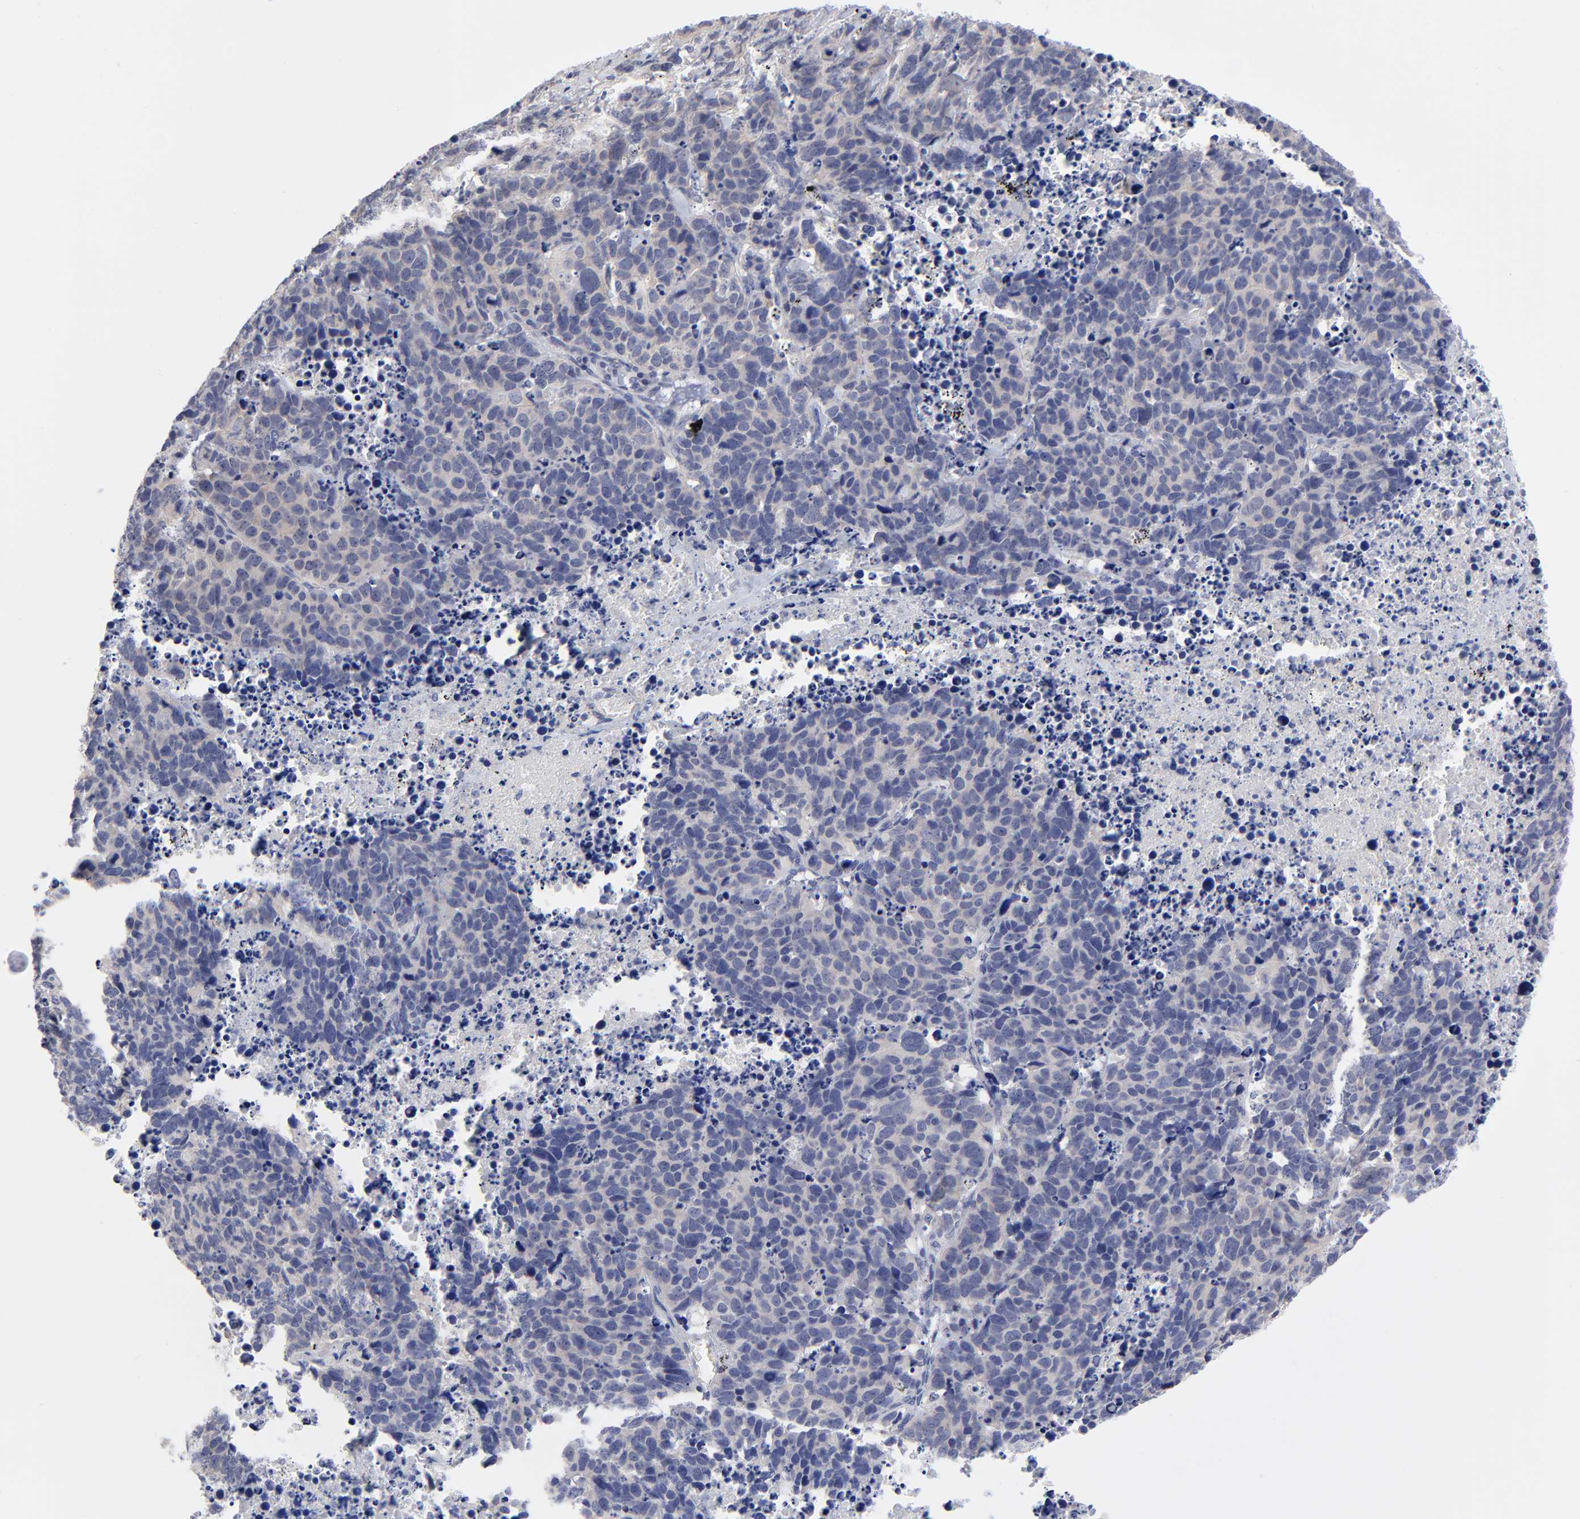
{"staining": {"intensity": "negative", "quantity": "none", "location": "none"}, "tissue": "lung cancer", "cell_type": "Tumor cells", "image_type": "cancer", "snomed": [{"axis": "morphology", "description": "Carcinoid, malignant, NOS"}, {"axis": "topography", "description": "Lung"}], "caption": "IHC micrograph of neoplastic tissue: human carcinoid (malignant) (lung) stained with DAB (3,3'-diaminobenzidine) demonstrates no significant protein expression in tumor cells.", "gene": "FBXO8", "patient": {"sex": "male", "age": 60}}